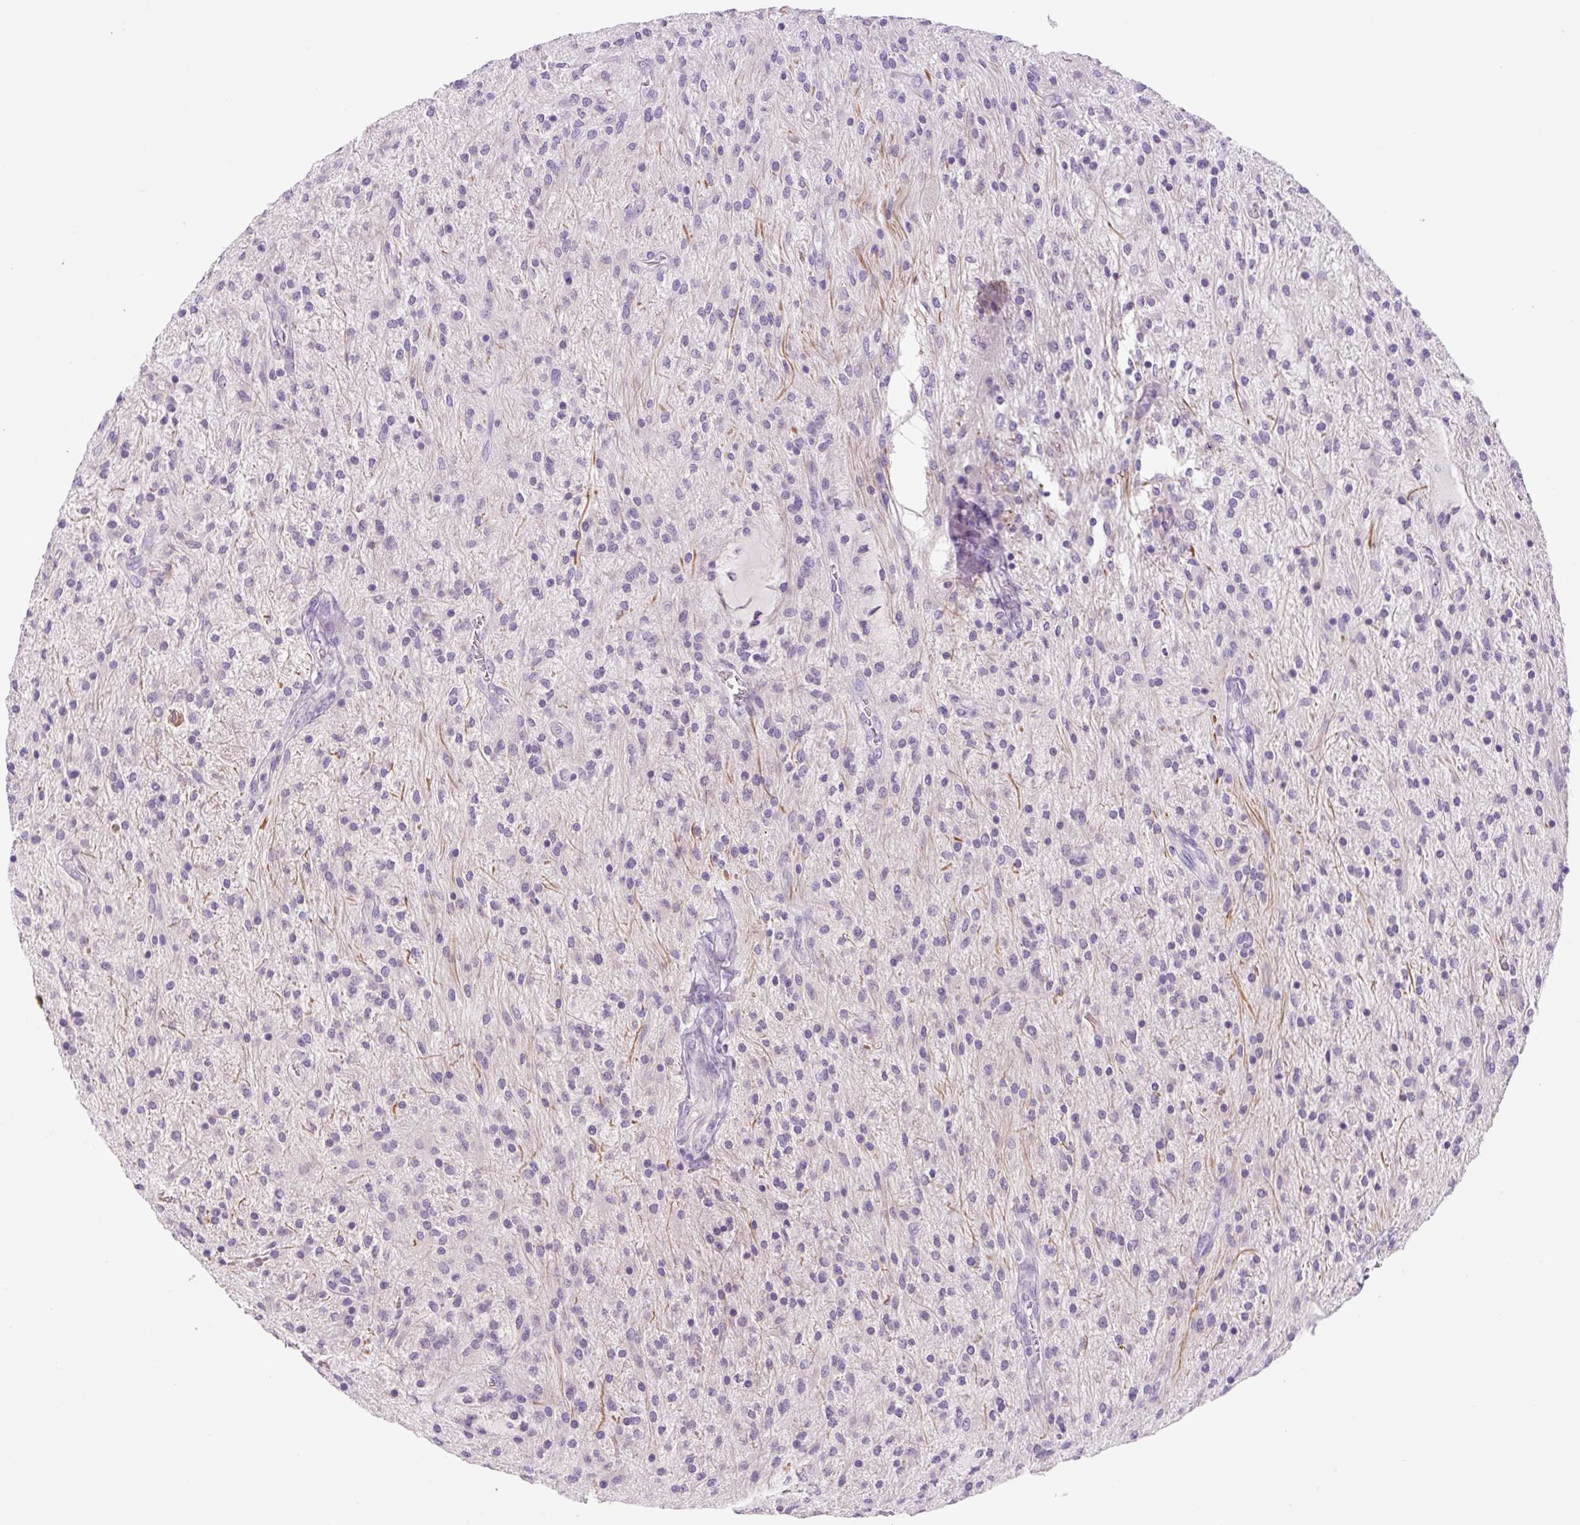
{"staining": {"intensity": "negative", "quantity": "none", "location": "none"}, "tissue": "glioma", "cell_type": "Tumor cells", "image_type": "cancer", "snomed": [{"axis": "morphology", "description": "Glioma, malignant, Low grade"}, {"axis": "topography", "description": "Cerebellum"}], "caption": "Protein analysis of glioma exhibits no significant staining in tumor cells.", "gene": "YIF1B", "patient": {"sex": "female", "age": 14}}